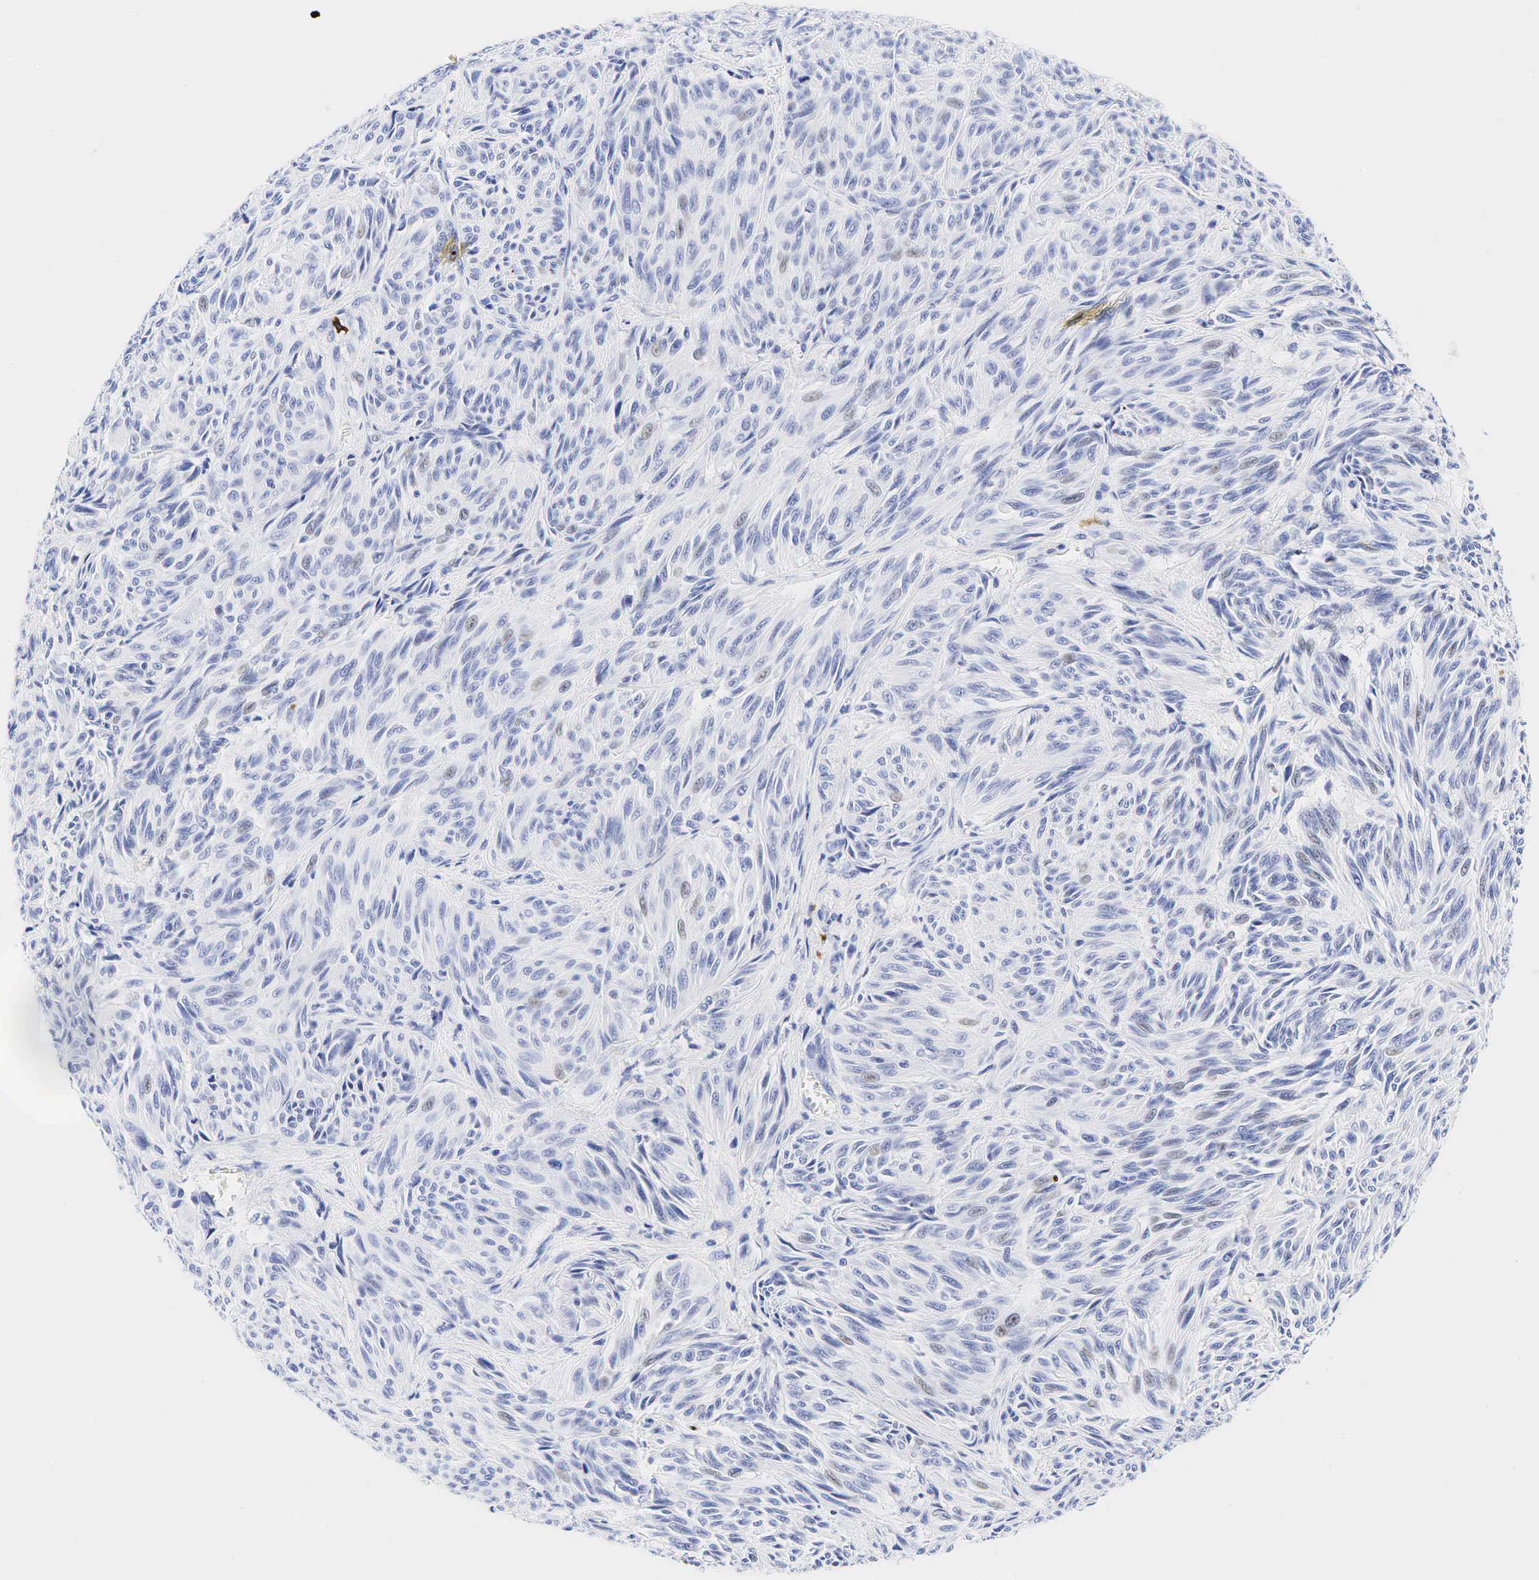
{"staining": {"intensity": "weak", "quantity": "<25%", "location": "nuclear"}, "tissue": "melanoma", "cell_type": "Tumor cells", "image_type": "cancer", "snomed": [{"axis": "morphology", "description": "Malignant melanoma, NOS"}, {"axis": "topography", "description": "Skin"}], "caption": "Tumor cells show no significant protein positivity in malignant melanoma.", "gene": "CD79A", "patient": {"sex": "male", "age": 54}}